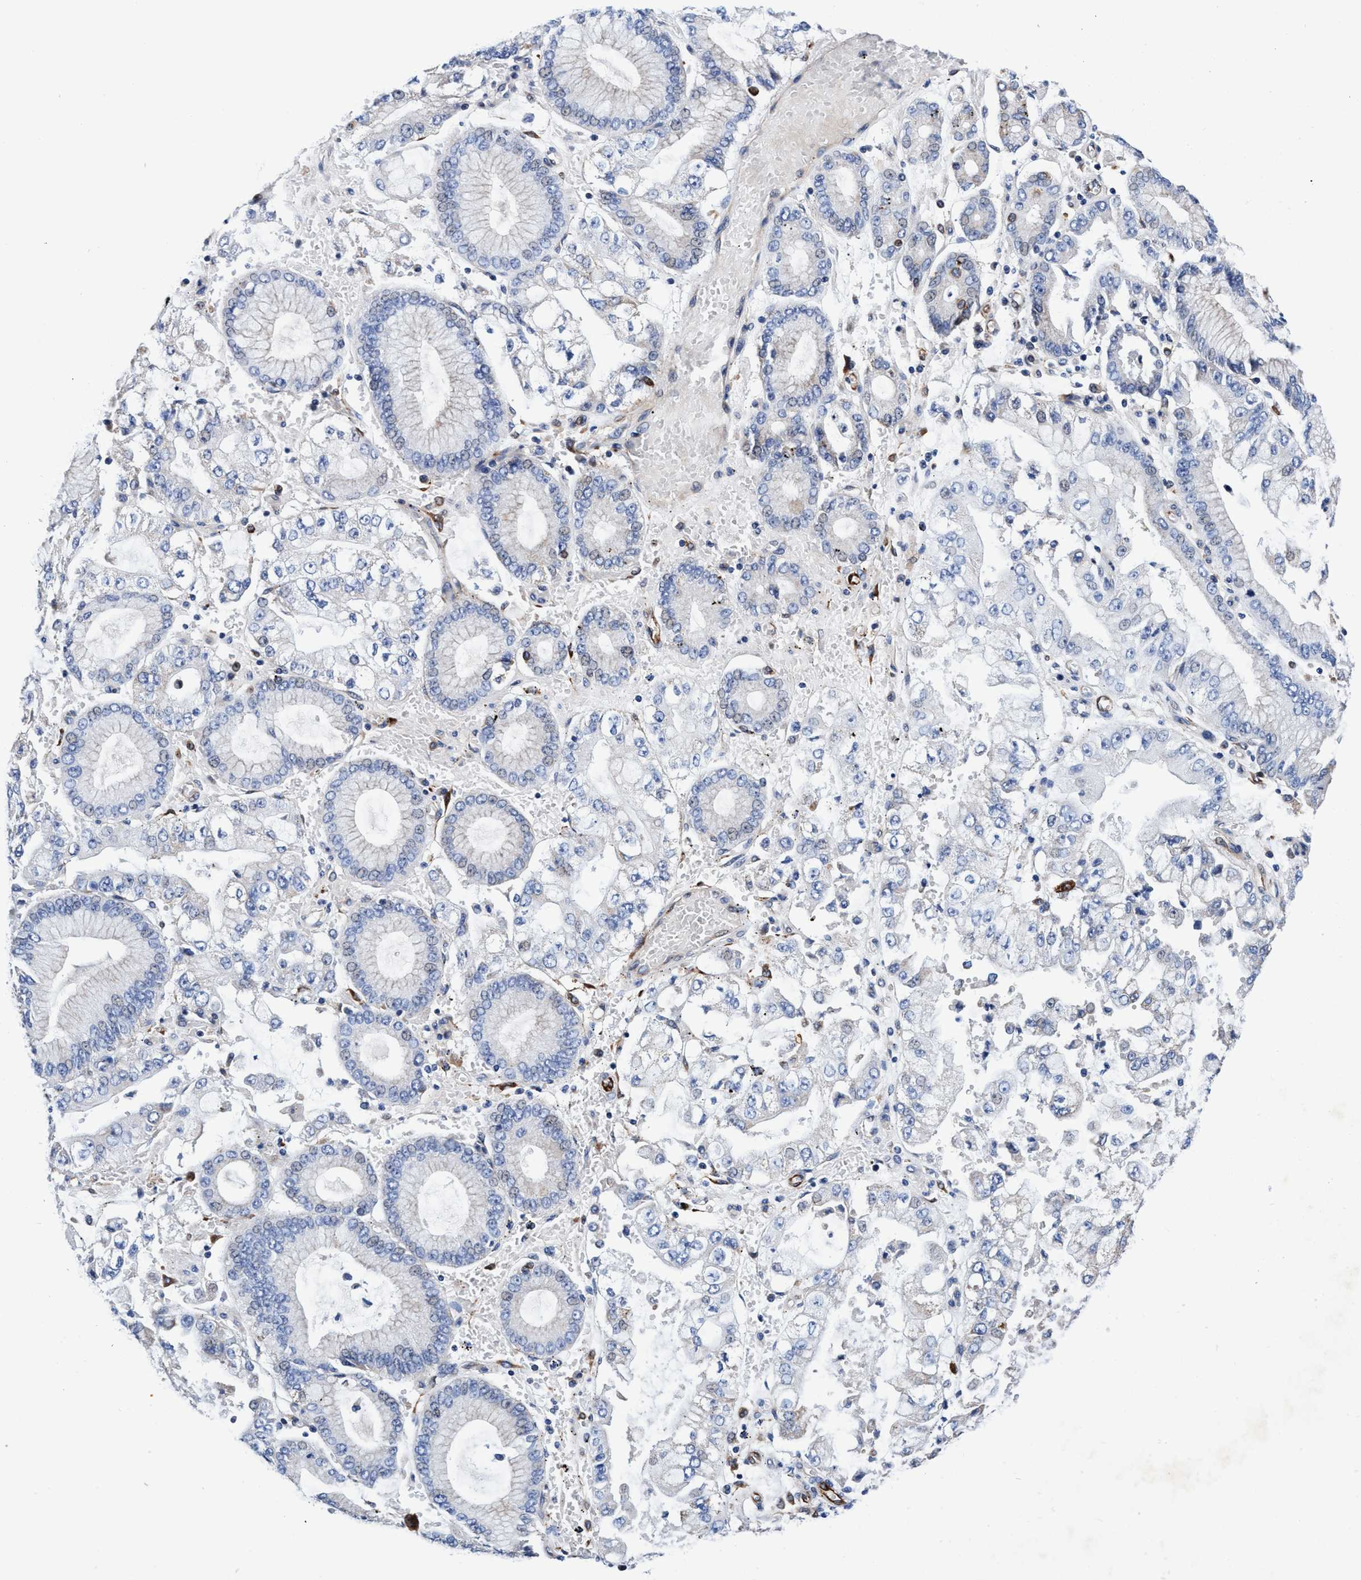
{"staining": {"intensity": "negative", "quantity": "none", "location": "none"}, "tissue": "stomach cancer", "cell_type": "Tumor cells", "image_type": "cancer", "snomed": [{"axis": "morphology", "description": "Adenocarcinoma, NOS"}, {"axis": "topography", "description": "Stomach"}], "caption": "Immunohistochemical staining of stomach cancer (adenocarcinoma) displays no significant positivity in tumor cells.", "gene": "UBALD2", "patient": {"sex": "male", "age": 76}}